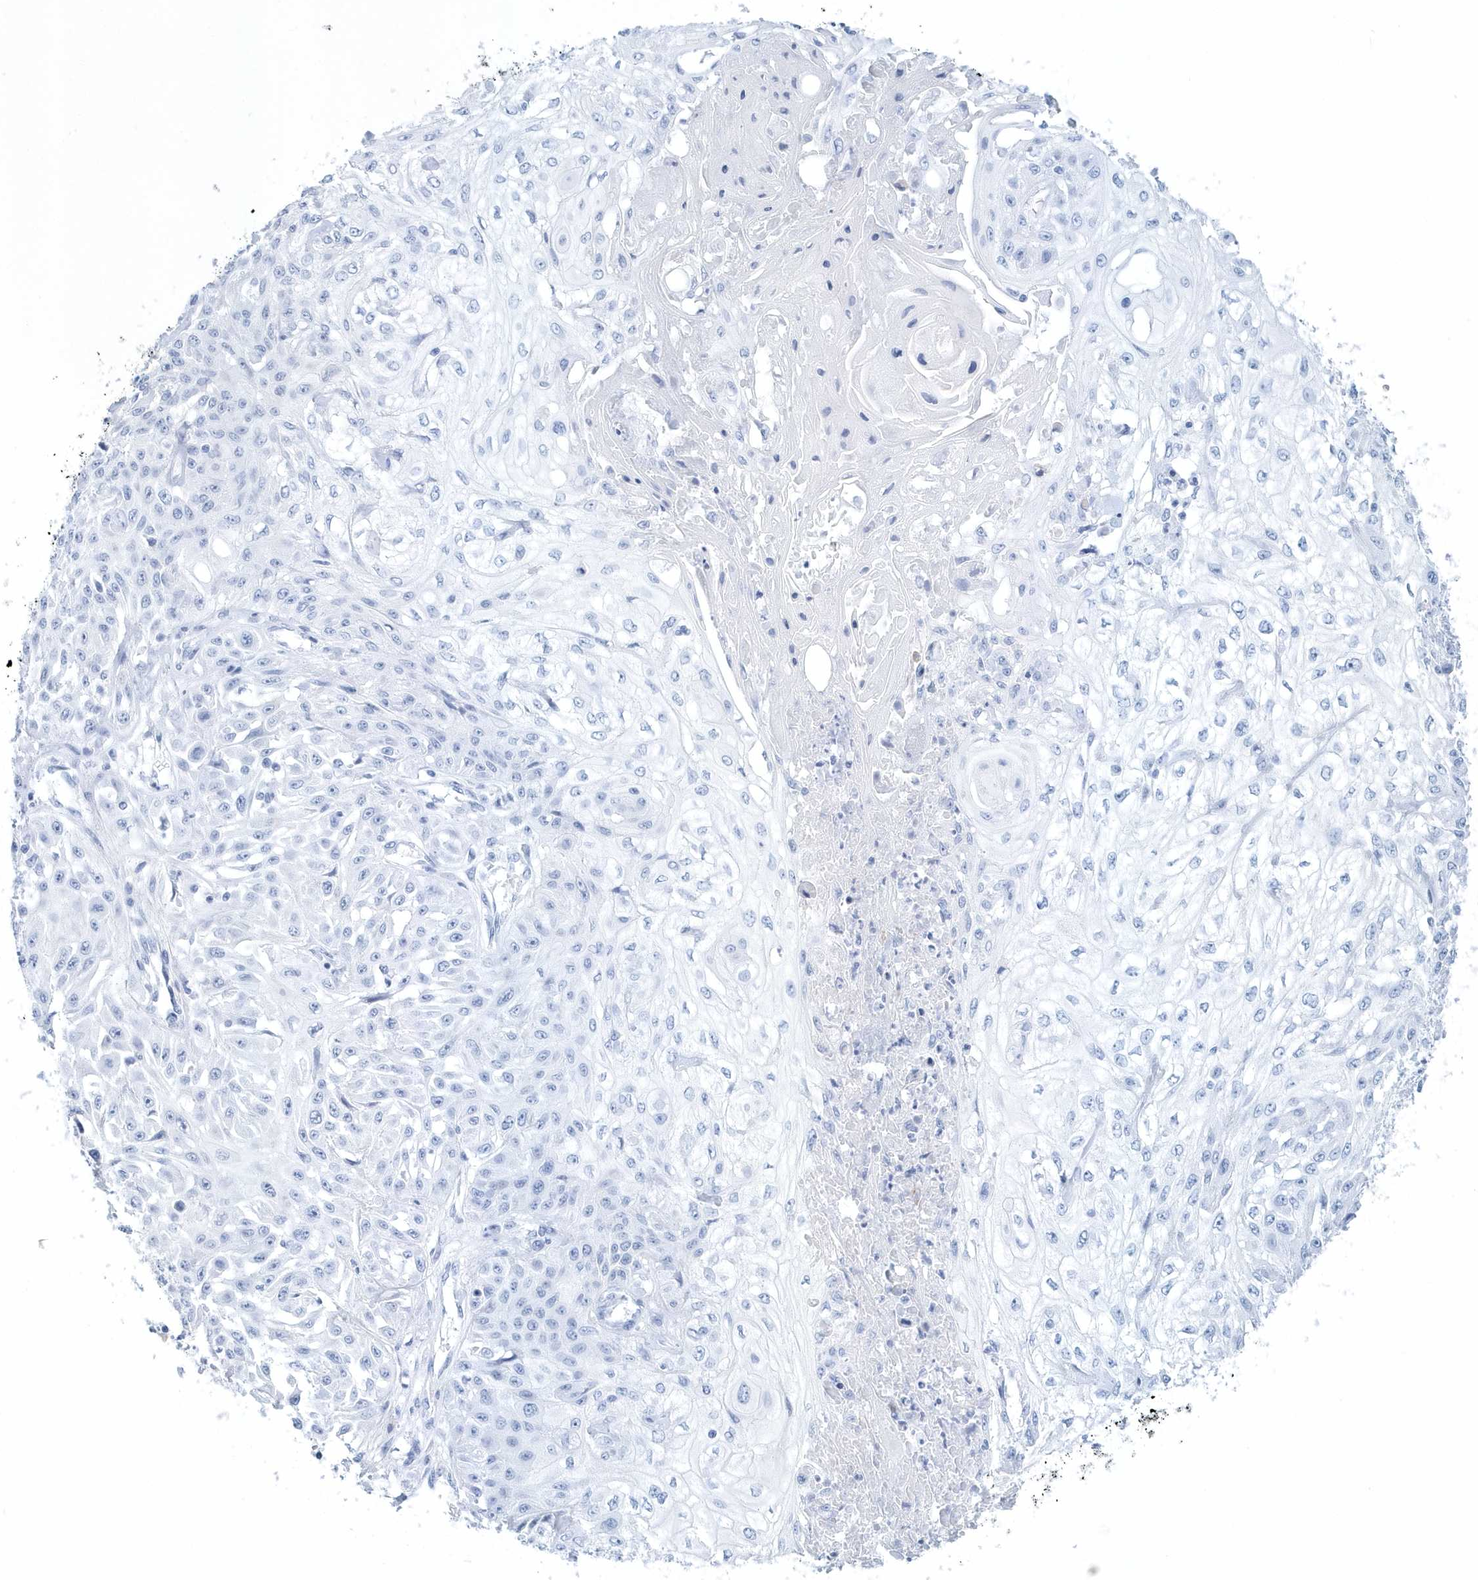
{"staining": {"intensity": "negative", "quantity": "none", "location": "none"}, "tissue": "skin cancer", "cell_type": "Tumor cells", "image_type": "cancer", "snomed": [{"axis": "morphology", "description": "Squamous cell carcinoma, NOS"}, {"axis": "morphology", "description": "Squamous cell carcinoma, metastatic, NOS"}, {"axis": "topography", "description": "Skin"}, {"axis": "topography", "description": "Lymph node"}], "caption": "Immunohistochemistry (IHC) histopathology image of neoplastic tissue: squamous cell carcinoma (skin) stained with DAB (3,3'-diaminobenzidine) reveals no significant protein positivity in tumor cells.", "gene": "PTPRO", "patient": {"sex": "male", "age": 75}}